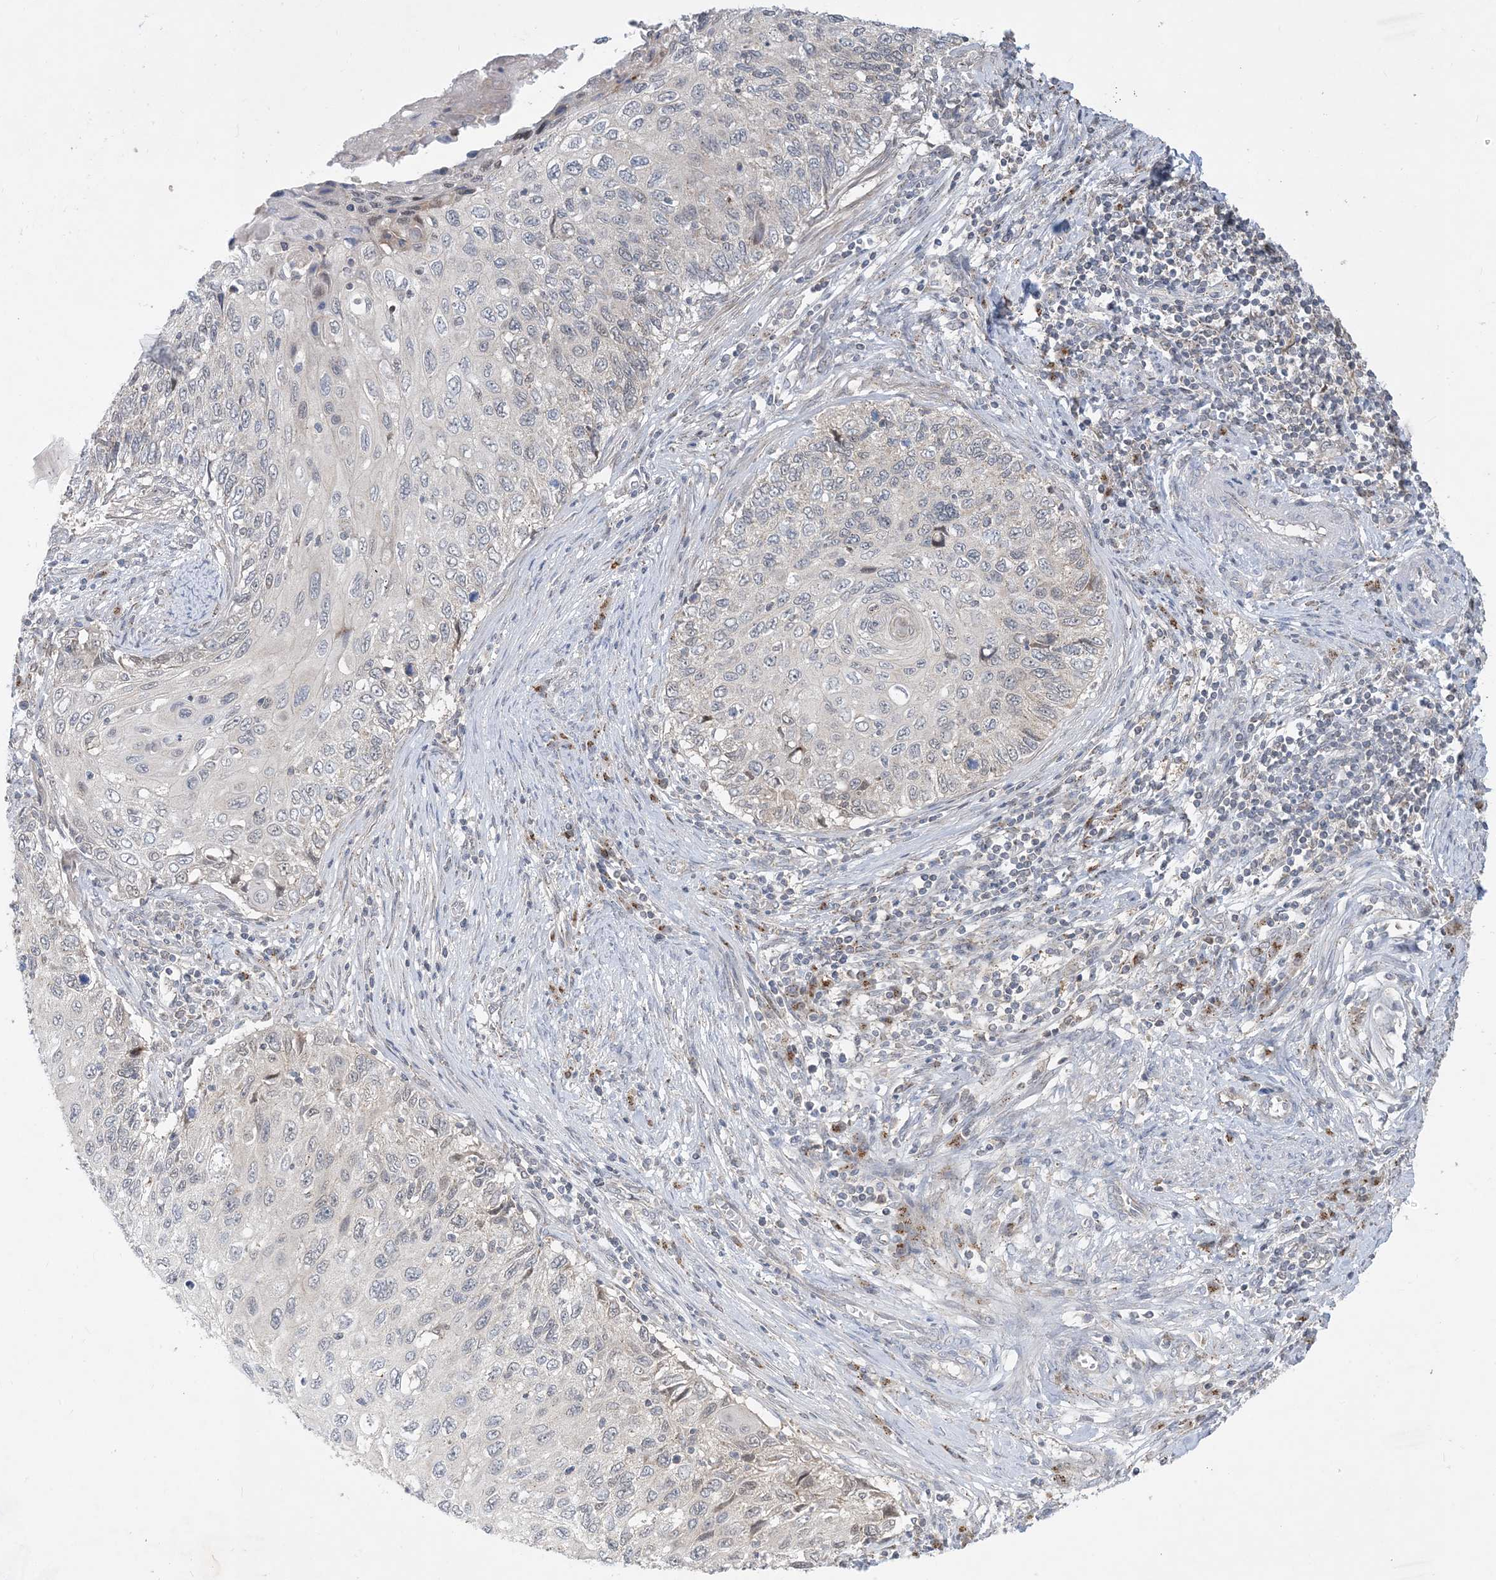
{"staining": {"intensity": "weak", "quantity": "<25%", "location": "nuclear"}, "tissue": "cervical cancer", "cell_type": "Tumor cells", "image_type": "cancer", "snomed": [{"axis": "morphology", "description": "Squamous cell carcinoma, NOS"}, {"axis": "topography", "description": "Cervix"}], "caption": "Immunohistochemistry of cervical squamous cell carcinoma demonstrates no positivity in tumor cells. (DAB (3,3'-diaminobenzidine) immunohistochemistry, high magnification).", "gene": "CCDC14", "patient": {"sex": "female", "age": 70}}